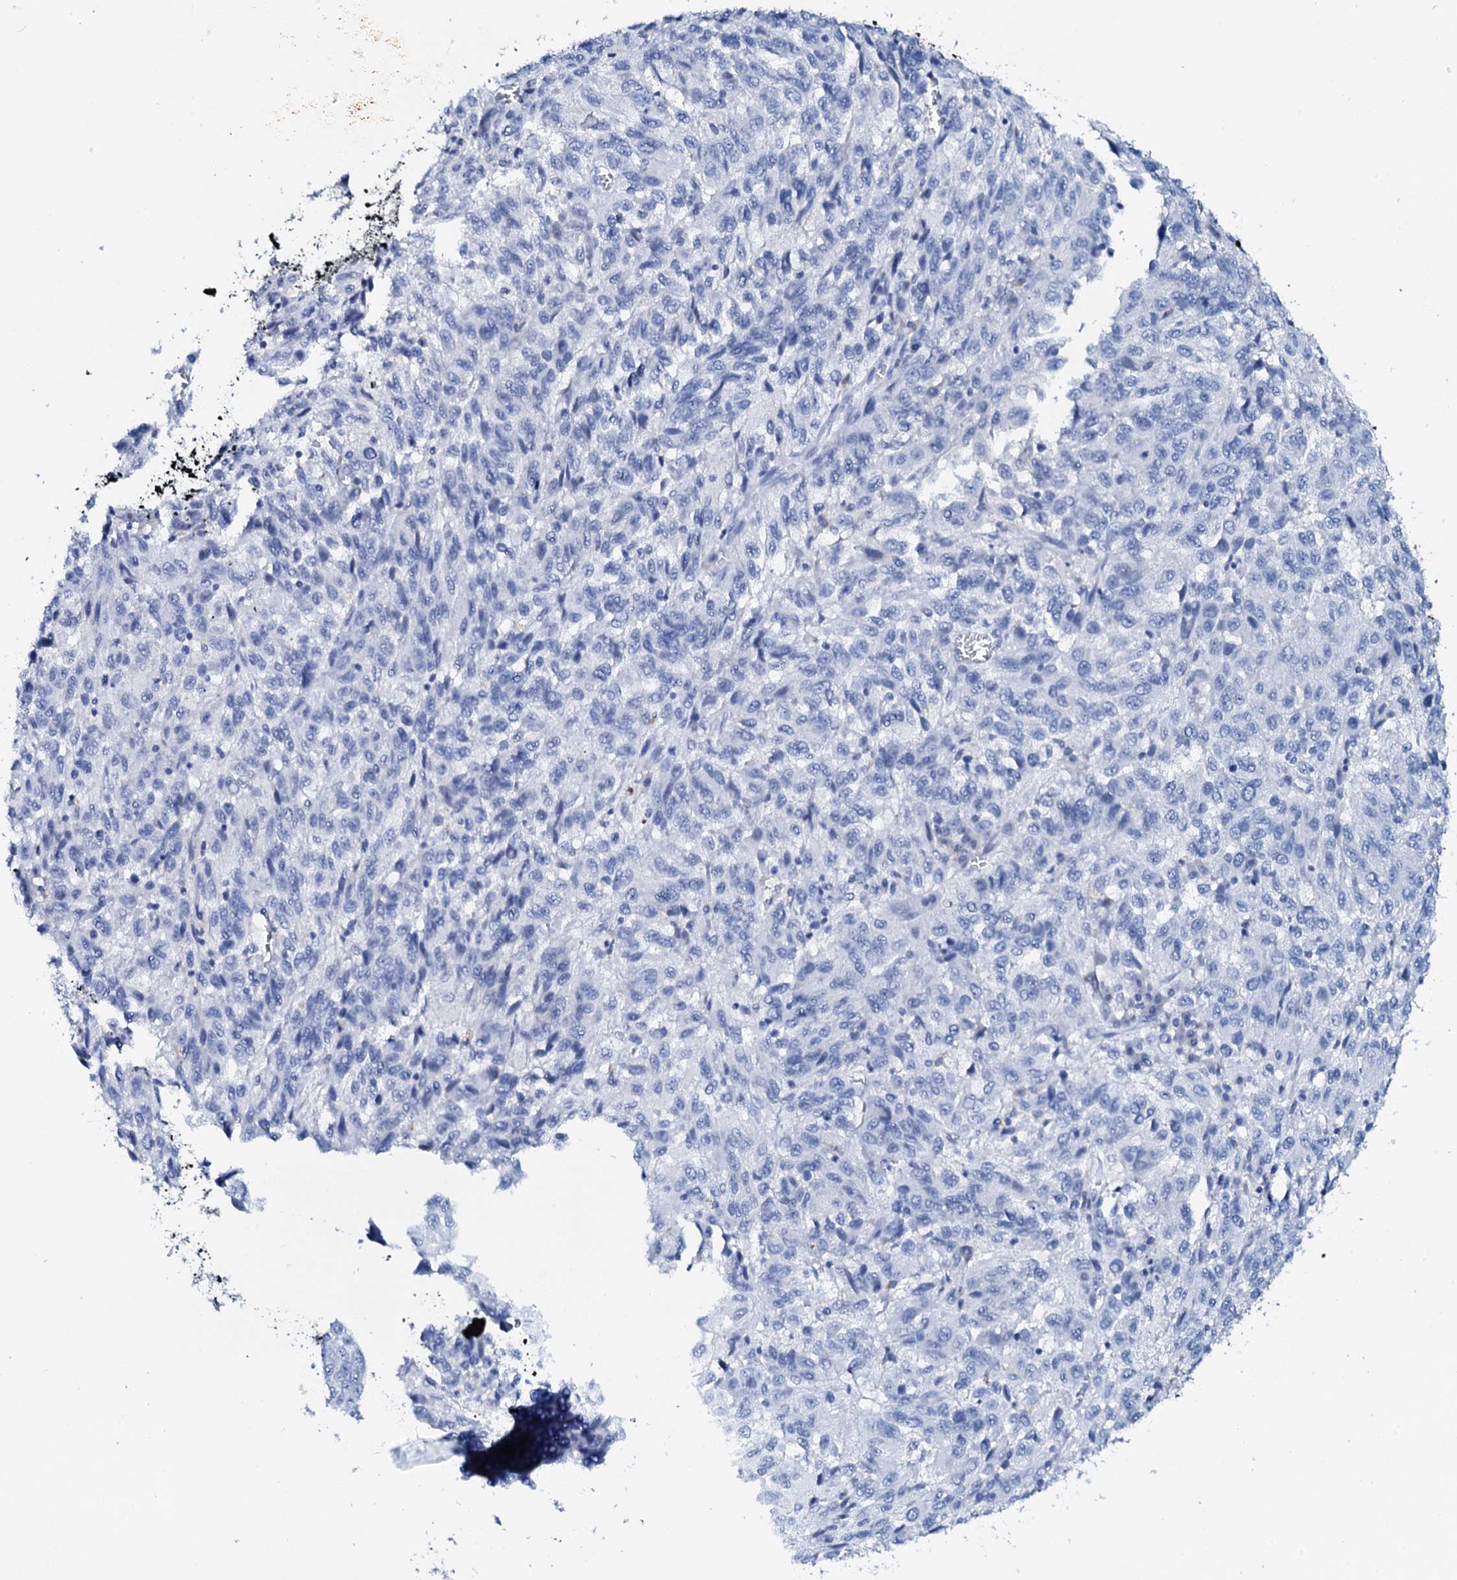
{"staining": {"intensity": "negative", "quantity": "none", "location": "none"}, "tissue": "skin cancer", "cell_type": "Tumor cells", "image_type": "cancer", "snomed": [{"axis": "morphology", "description": "Squamous cell carcinoma, NOS"}, {"axis": "topography", "description": "Skin"}], "caption": "The histopathology image exhibits no staining of tumor cells in skin cancer.", "gene": "FBXL16", "patient": {"sex": "male", "age": 71}}